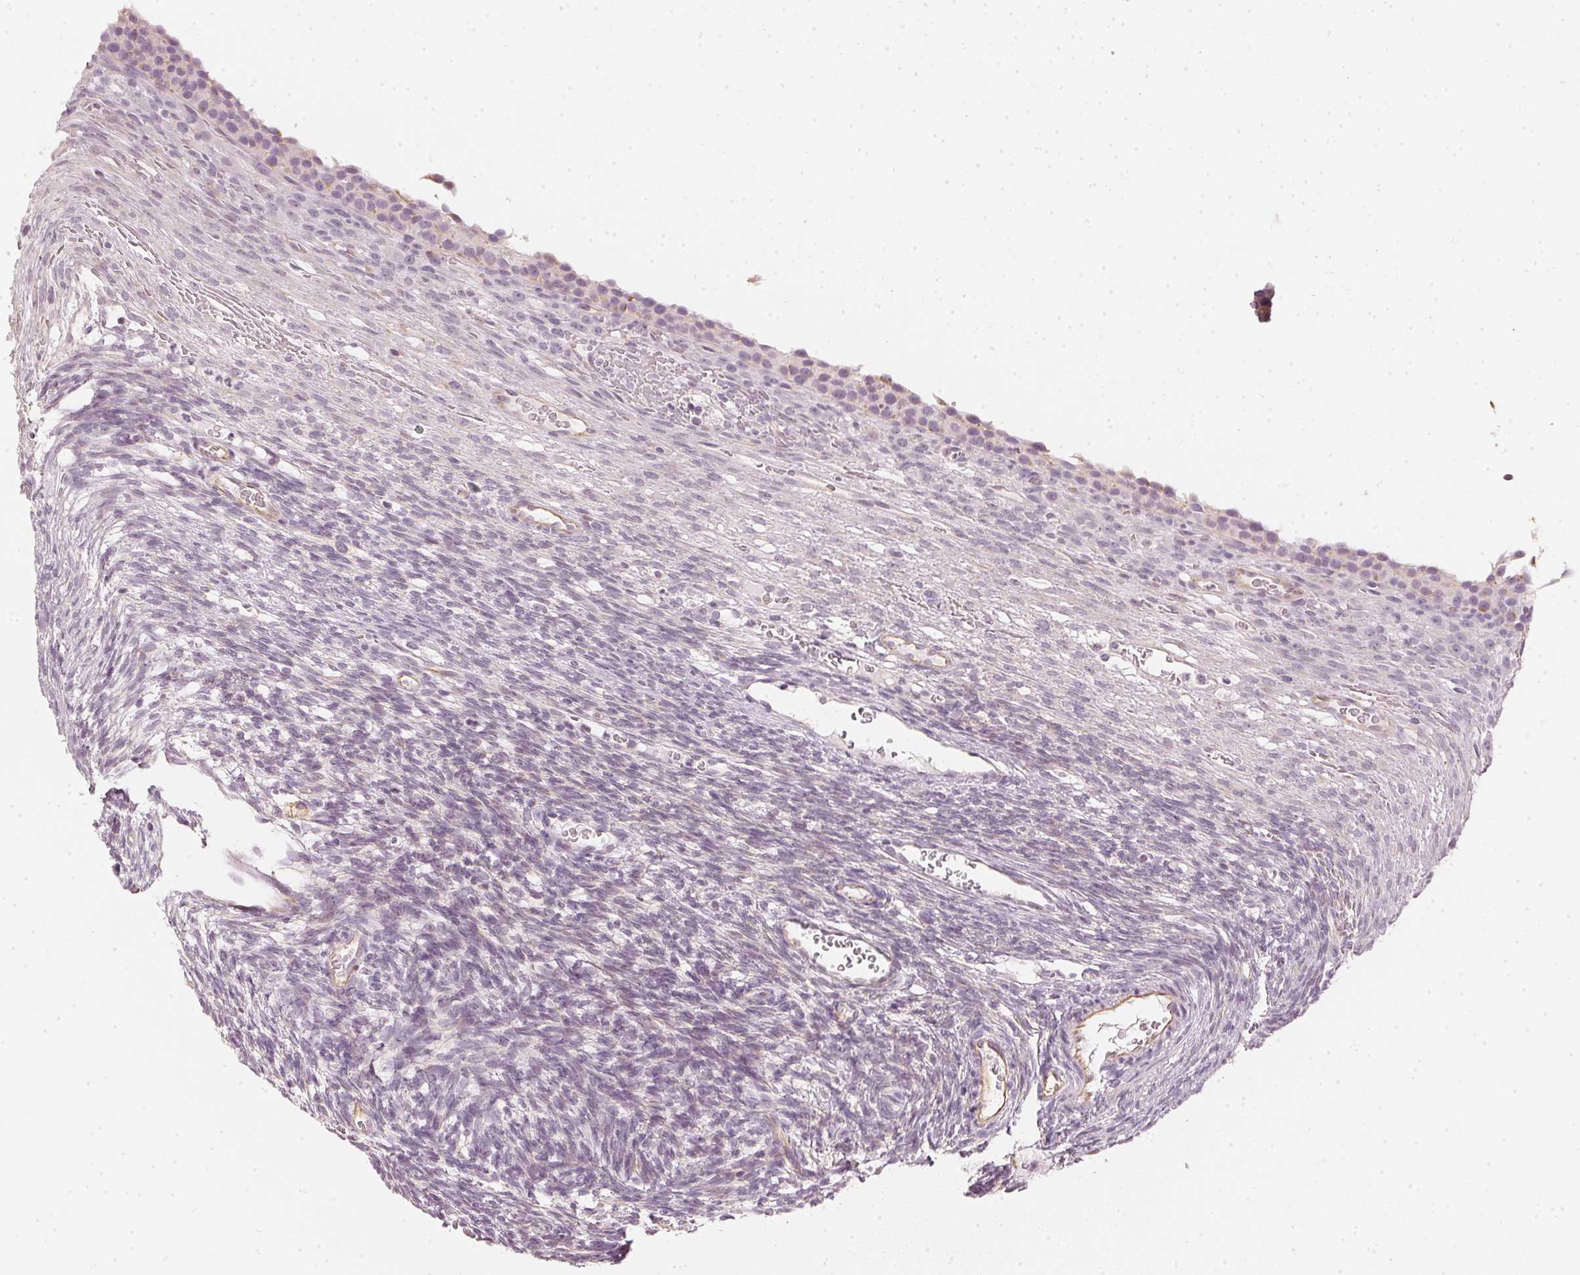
{"staining": {"intensity": "negative", "quantity": "none", "location": "none"}, "tissue": "ovary", "cell_type": "Ovarian stroma cells", "image_type": "normal", "snomed": [{"axis": "morphology", "description": "Normal tissue, NOS"}, {"axis": "topography", "description": "Ovary"}], "caption": "DAB immunohistochemical staining of benign ovary demonstrates no significant expression in ovarian stroma cells.", "gene": "APLP1", "patient": {"sex": "female", "age": 34}}